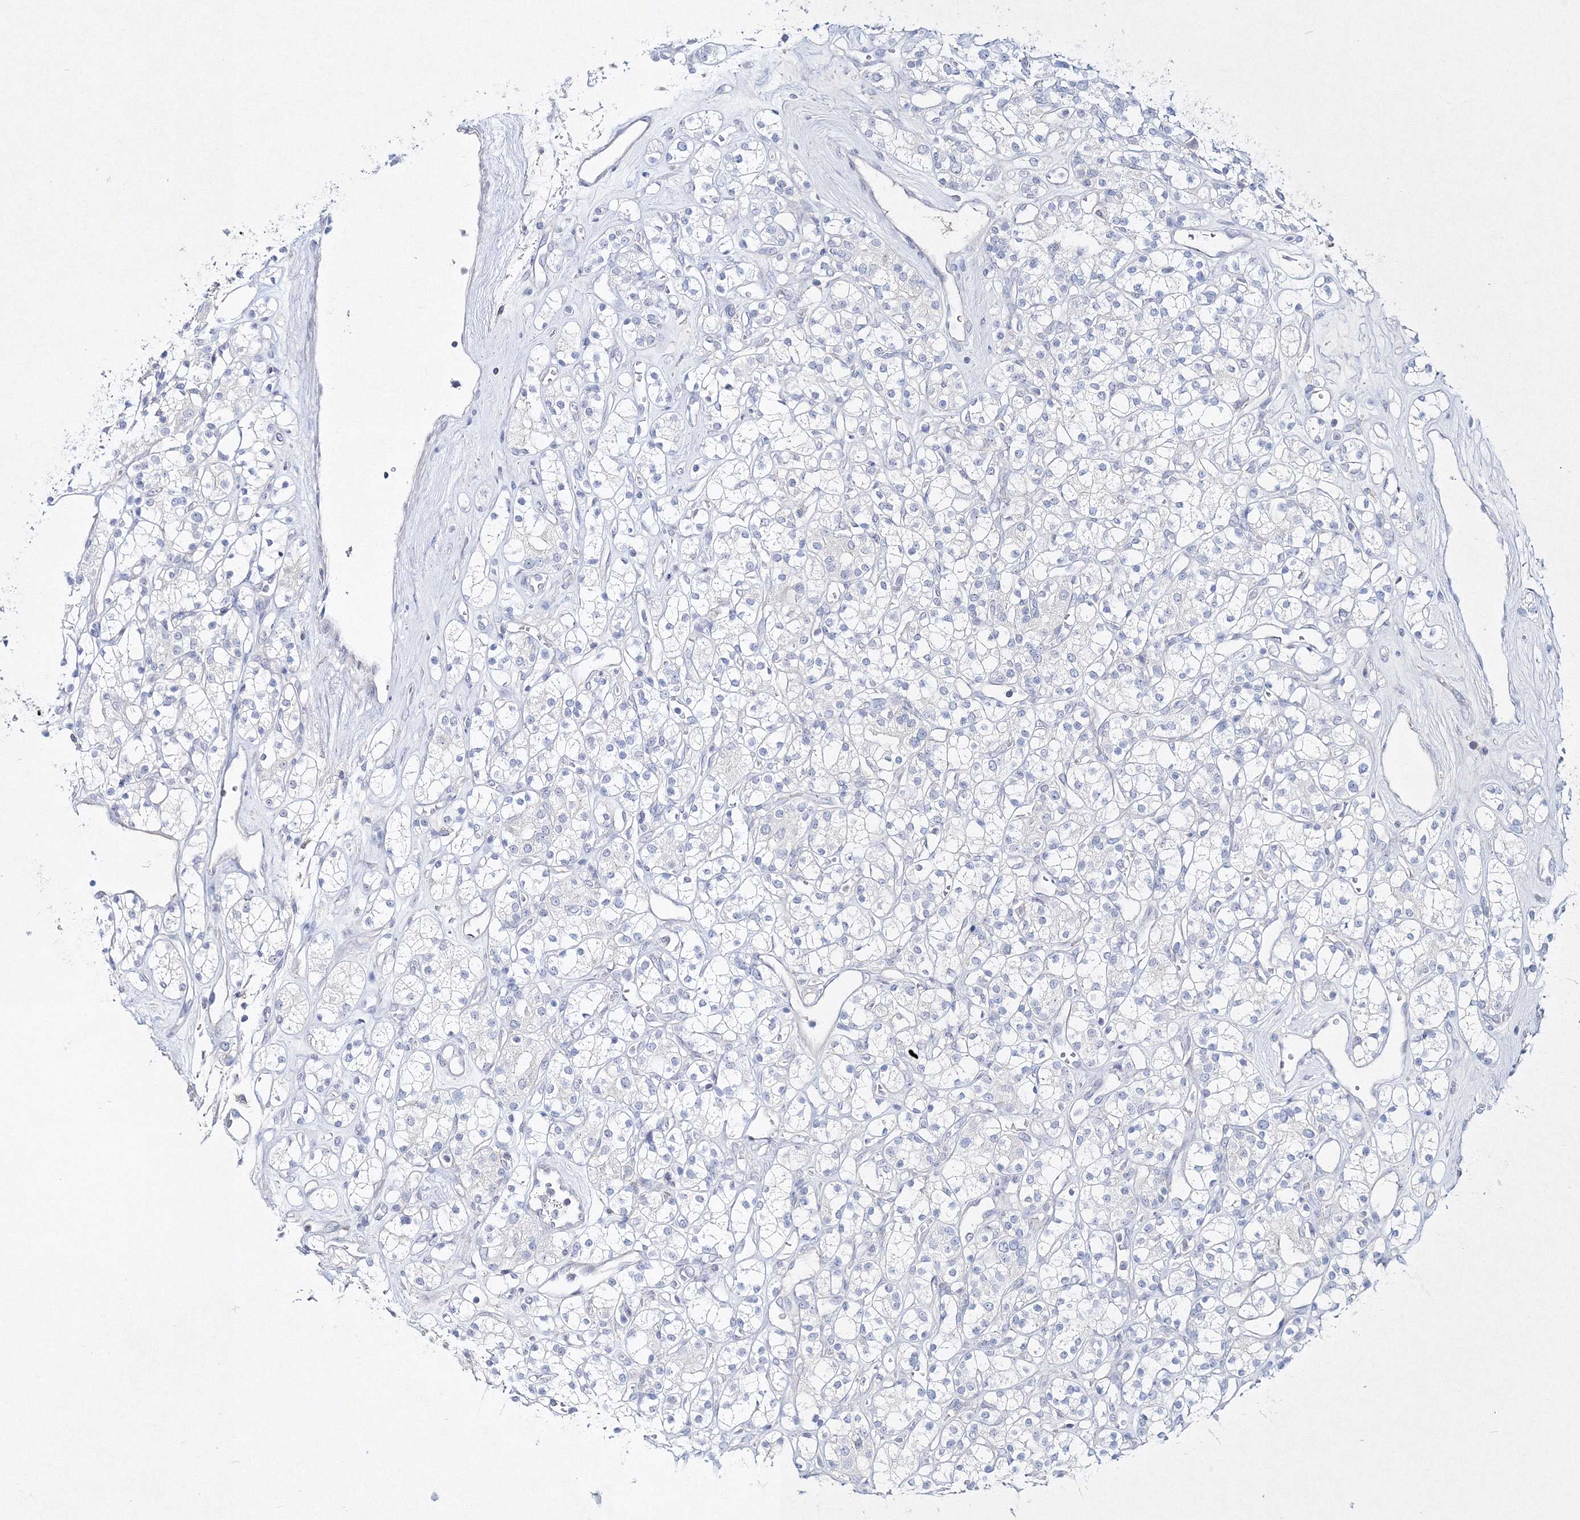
{"staining": {"intensity": "negative", "quantity": "none", "location": "none"}, "tissue": "renal cancer", "cell_type": "Tumor cells", "image_type": "cancer", "snomed": [{"axis": "morphology", "description": "Adenocarcinoma, NOS"}, {"axis": "topography", "description": "Kidney"}], "caption": "IHC photomicrograph of human renal adenocarcinoma stained for a protein (brown), which exhibits no staining in tumor cells.", "gene": "NEU4", "patient": {"sex": "male", "age": 77}}